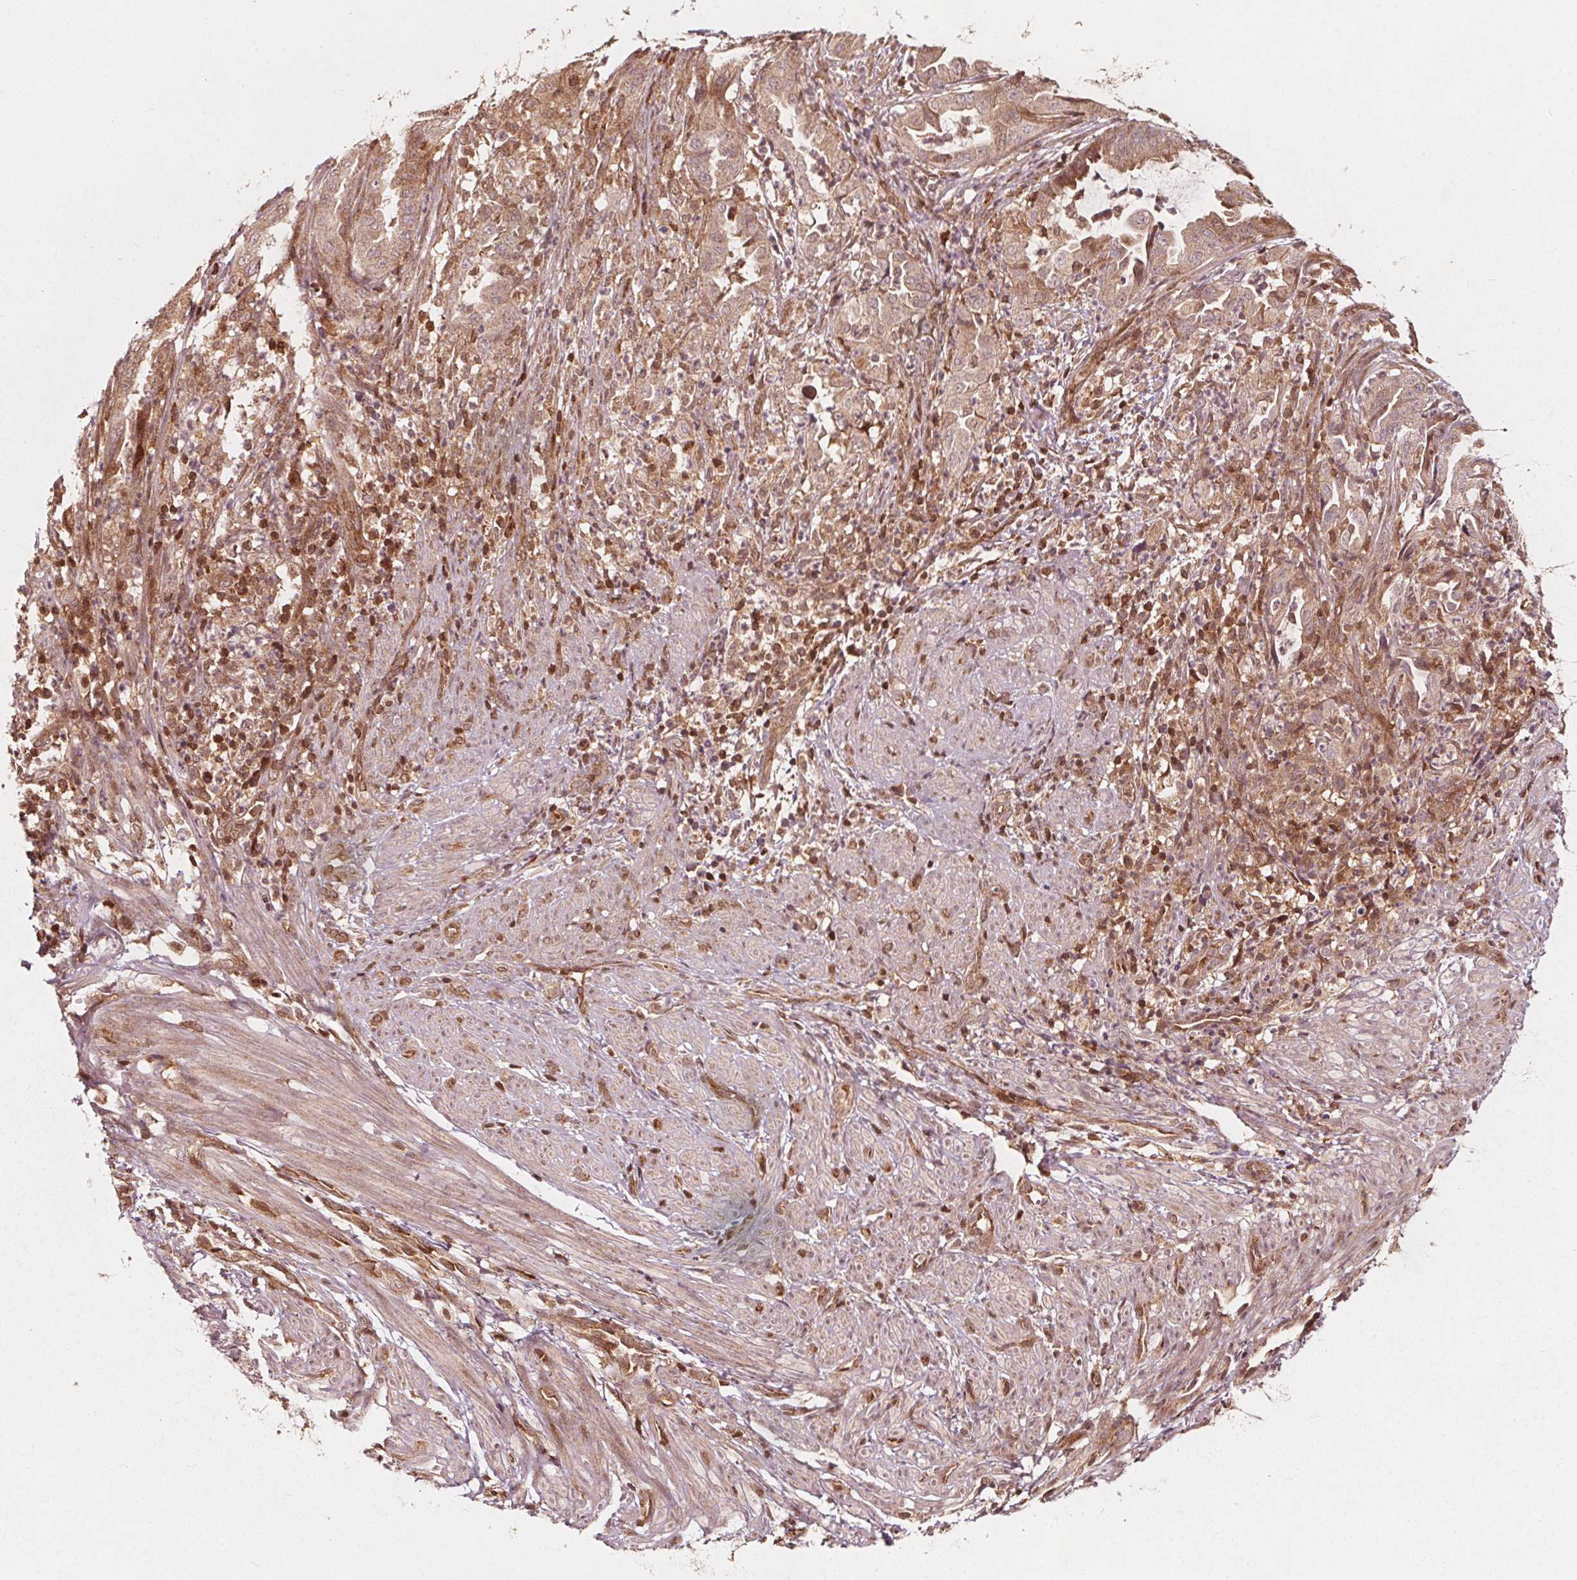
{"staining": {"intensity": "weak", "quantity": ">75%", "location": "cytoplasmic/membranous"}, "tissue": "endometrial cancer", "cell_type": "Tumor cells", "image_type": "cancer", "snomed": [{"axis": "morphology", "description": "Adenocarcinoma, NOS"}, {"axis": "topography", "description": "Endometrium"}], "caption": "Immunohistochemistry (IHC) (DAB) staining of endometrial adenocarcinoma displays weak cytoplasmic/membranous protein staining in about >75% of tumor cells.", "gene": "AIP", "patient": {"sex": "female", "age": 51}}